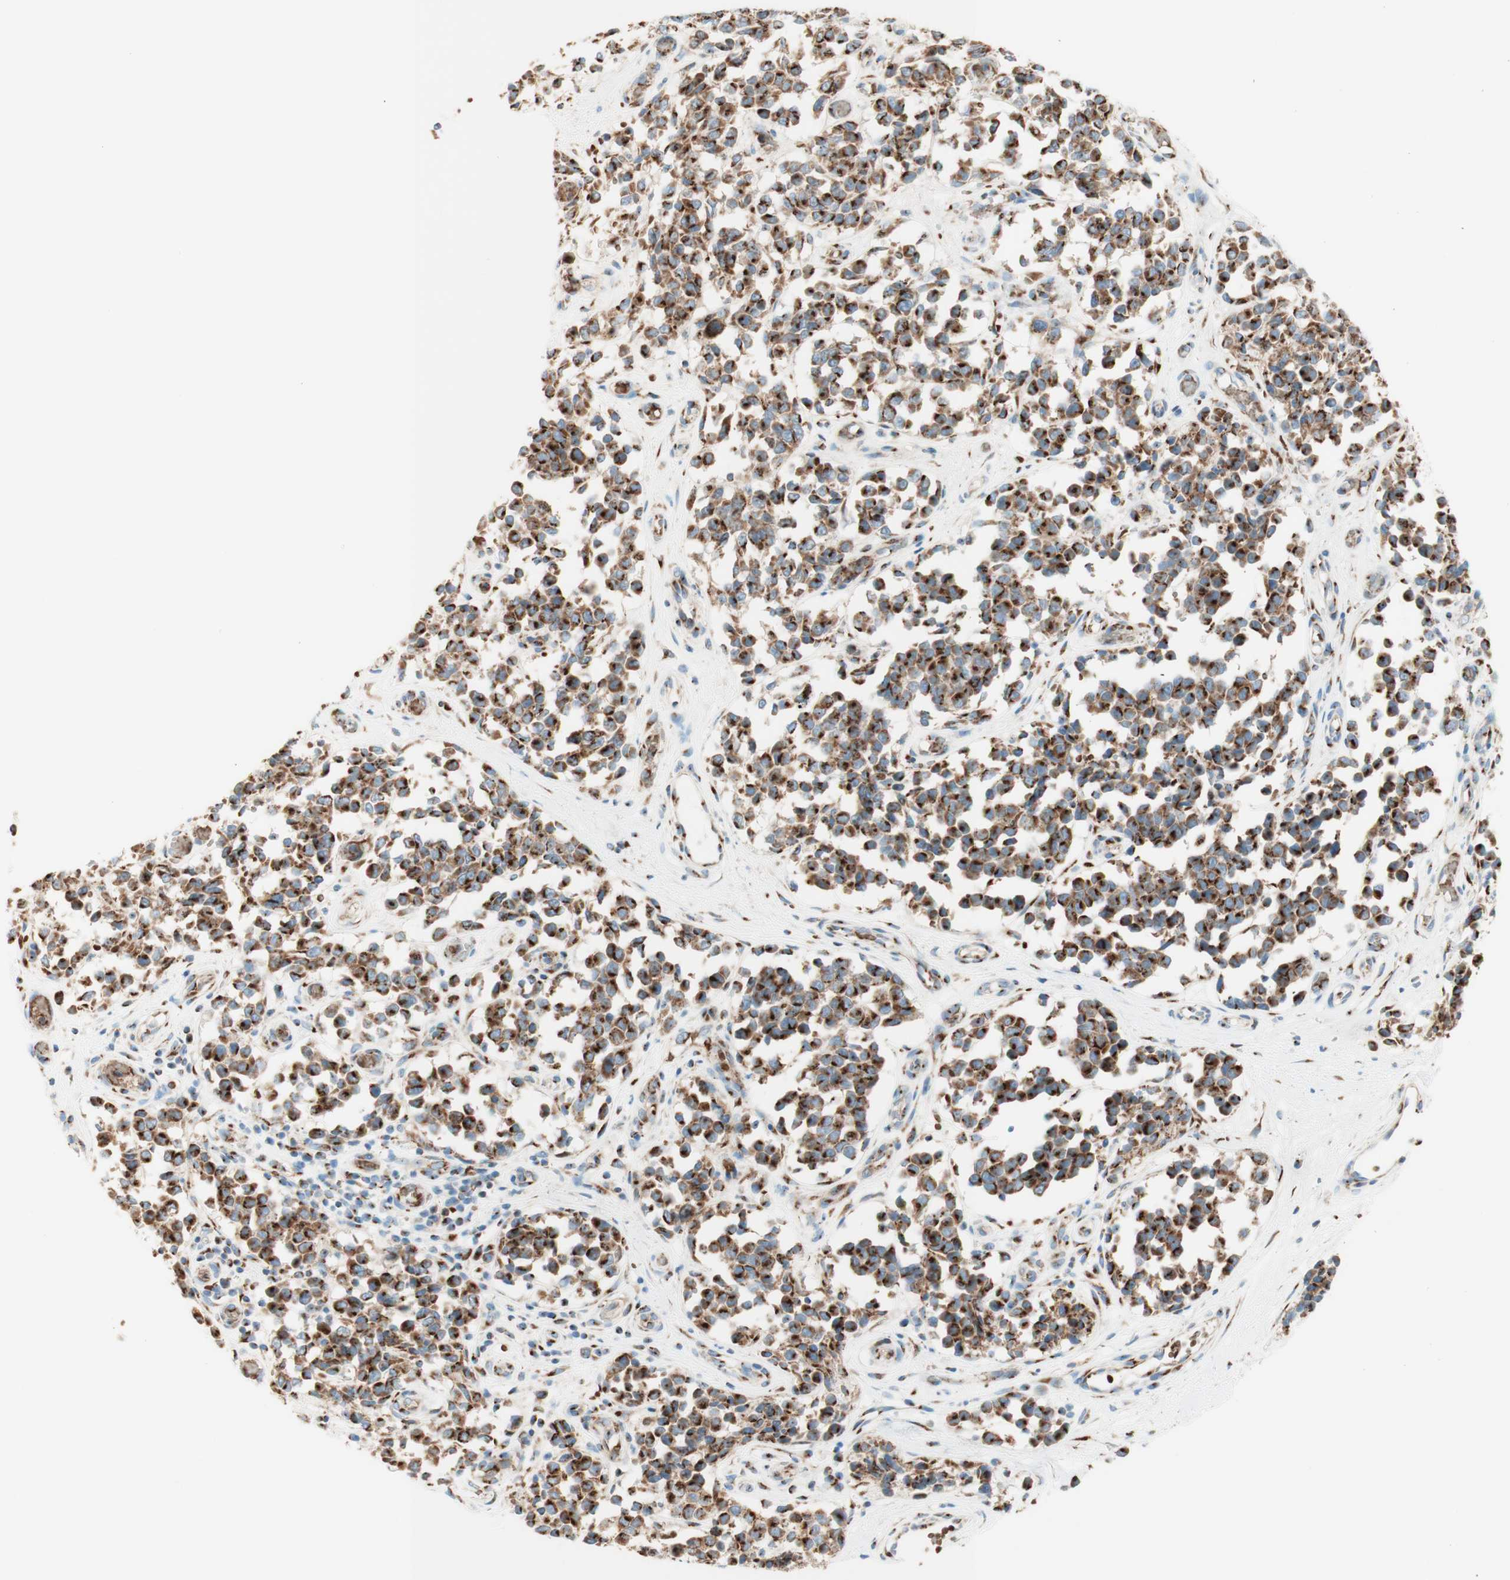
{"staining": {"intensity": "strong", "quantity": ">75%", "location": "cytoplasmic/membranous"}, "tissue": "melanoma", "cell_type": "Tumor cells", "image_type": "cancer", "snomed": [{"axis": "morphology", "description": "Malignant melanoma, NOS"}, {"axis": "topography", "description": "Skin"}], "caption": "A high-resolution micrograph shows IHC staining of malignant melanoma, which reveals strong cytoplasmic/membranous staining in approximately >75% of tumor cells.", "gene": "GOLGB1", "patient": {"sex": "female", "age": 64}}